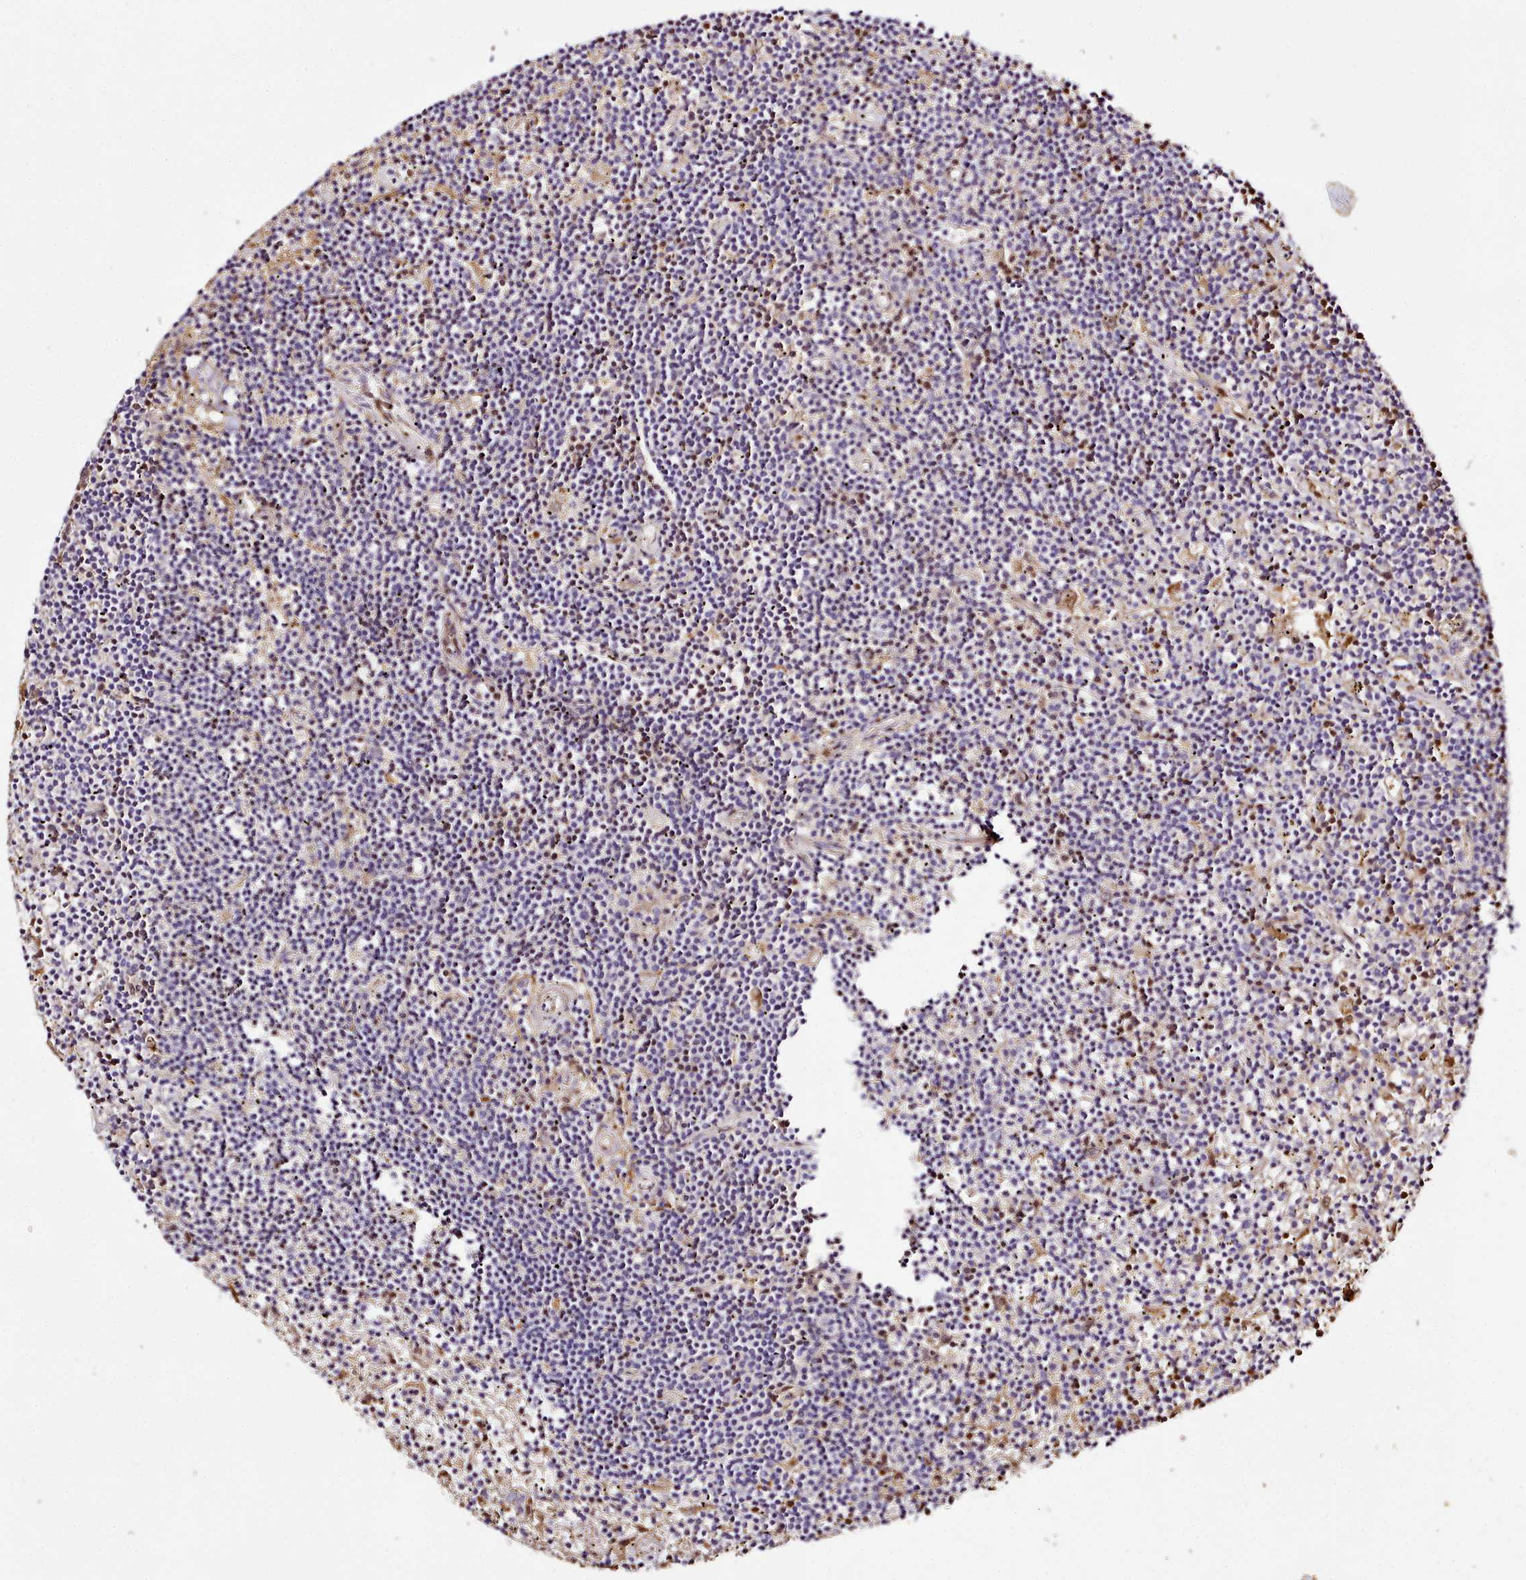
{"staining": {"intensity": "negative", "quantity": "none", "location": "none"}, "tissue": "lymphoma", "cell_type": "Tumor cells", "image_type": "cancer", "snomed": [{"axis": "morphology", "description": "Malignant lymphoma, non-Hodgkin's type, Low grade"}, {"axis": "topography", "description": "Spleen"}], "caption": "Immunohistochemistry photomicrograph of lymphoma stained for a protein (brown), which demonstrates no staining in tumor cells.", "gene": "NBPF1", "patient": {"sex": "male", "age": 76}}